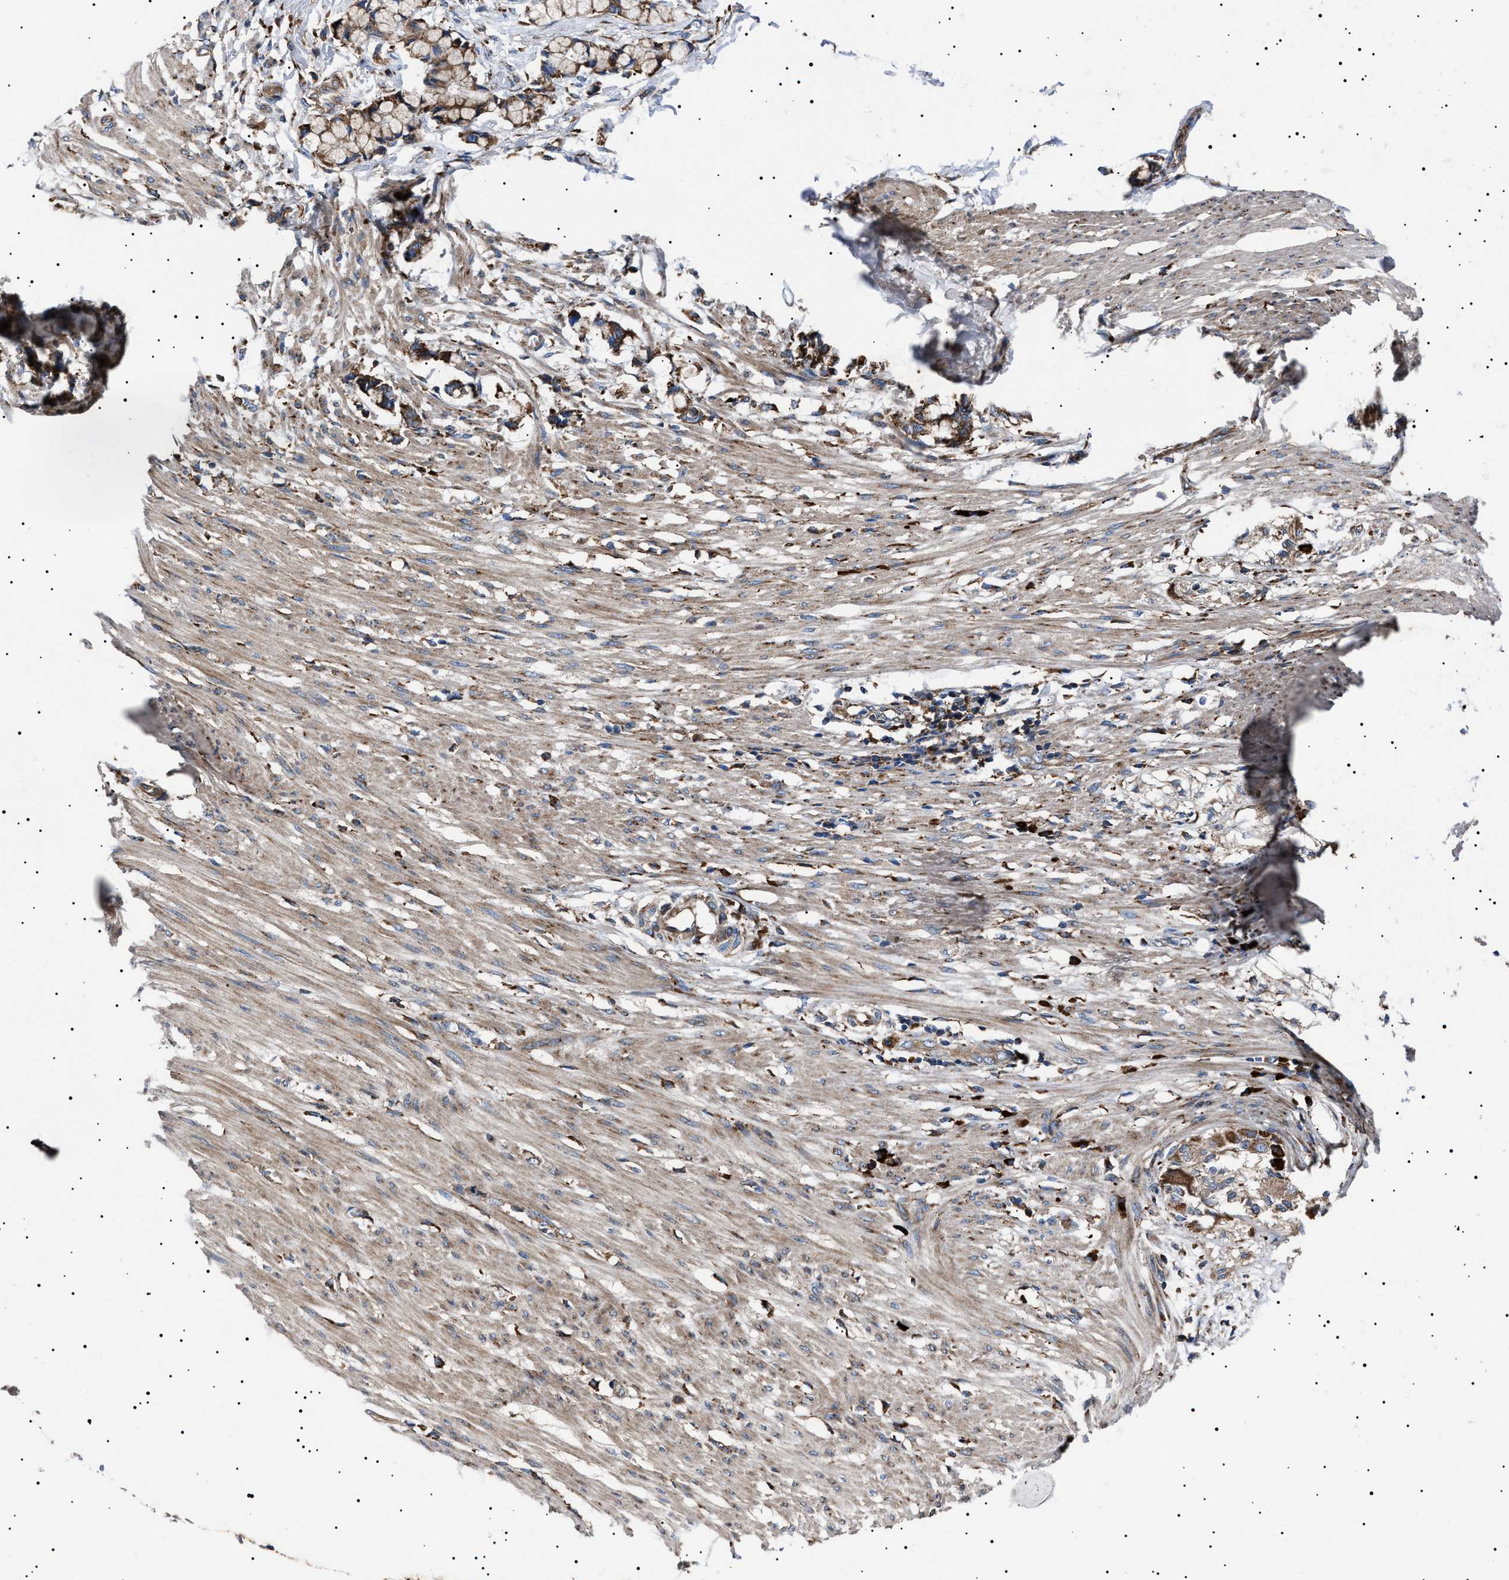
{"staining": {"intensity": "weak", "quantity": ">75%", "location": "cytoplasmic/membranous"}, "tissue": "smooth muscle", "cell_type": "Smooth muscle cells", "image_type": "normal", "snomed": [{"axis": "morphology", "description": "Normal tissue, NOS"}, {"axis": "morphology", "description": "Adenocarcinoma, NOS"}, {"axis": "topography", "description": "Smooth muscle"}, {"axis": "topography", "description": "Colon"}], "caption": "A high-resolution photomicrograph shows immunohistochemistry staining of normal smooth muscle, which demonstrates weak cytoplasmic/membranous positivity in approximately >75% of smooth muscle cells.", "gene": "TOP1MT", "patient": {"sex": "male", "age": 14}}